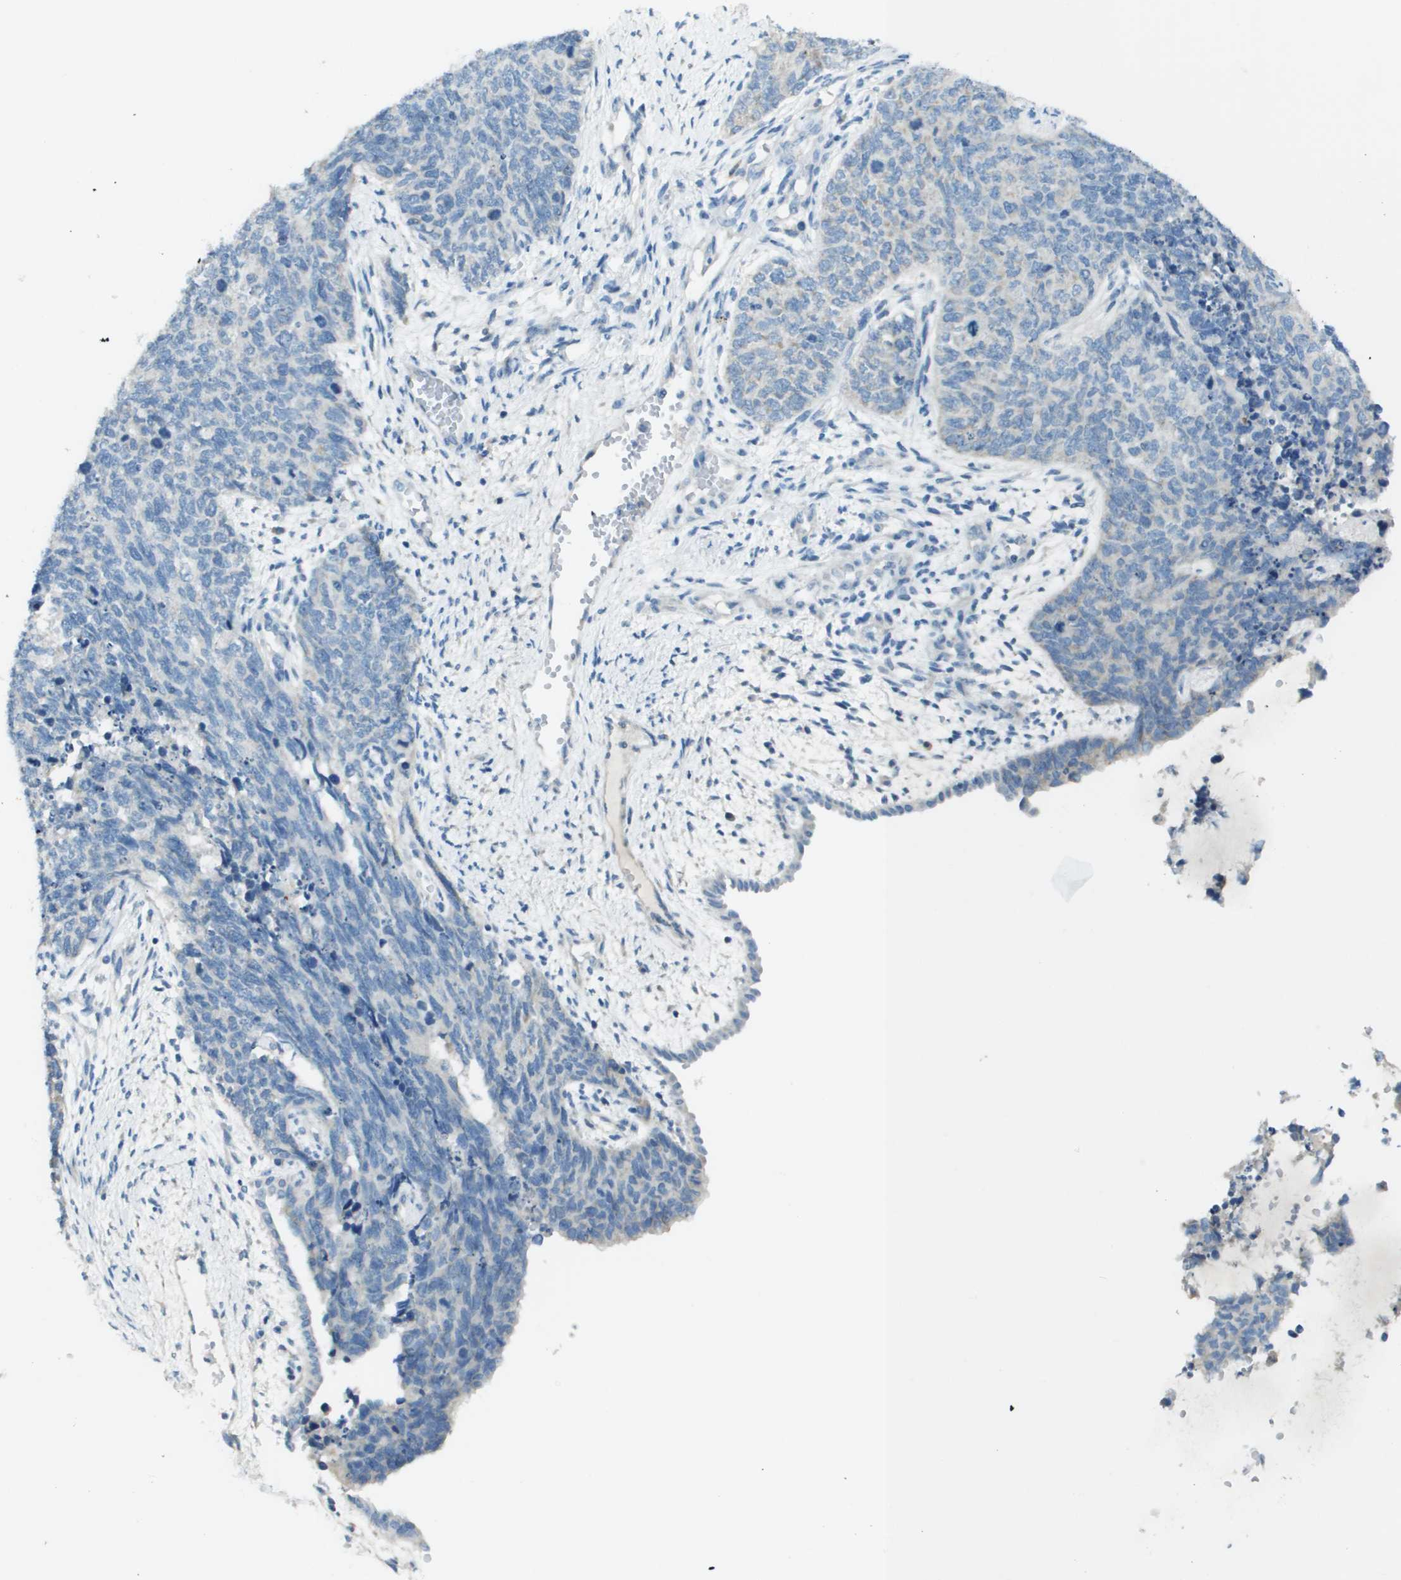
{"staining": {"intensity": "negative", "quantity": "none", "location": "none"}, "tissue": "cervical cancer", "cell_type": "Tumor cells", "image_type": "cancer", "snomed": [{"axis": "morphology", "description": "Squamous cell carcinoma, NOS"}, {"axis": "topography", "description": "Cervix"}], "caption": "Immunohistochemistry of squamous cell carcinoma (cervical) shows no positivity in tumor cells.", "gene": "PTGDR2", "patient": {"sex": "female", "age": 63}}